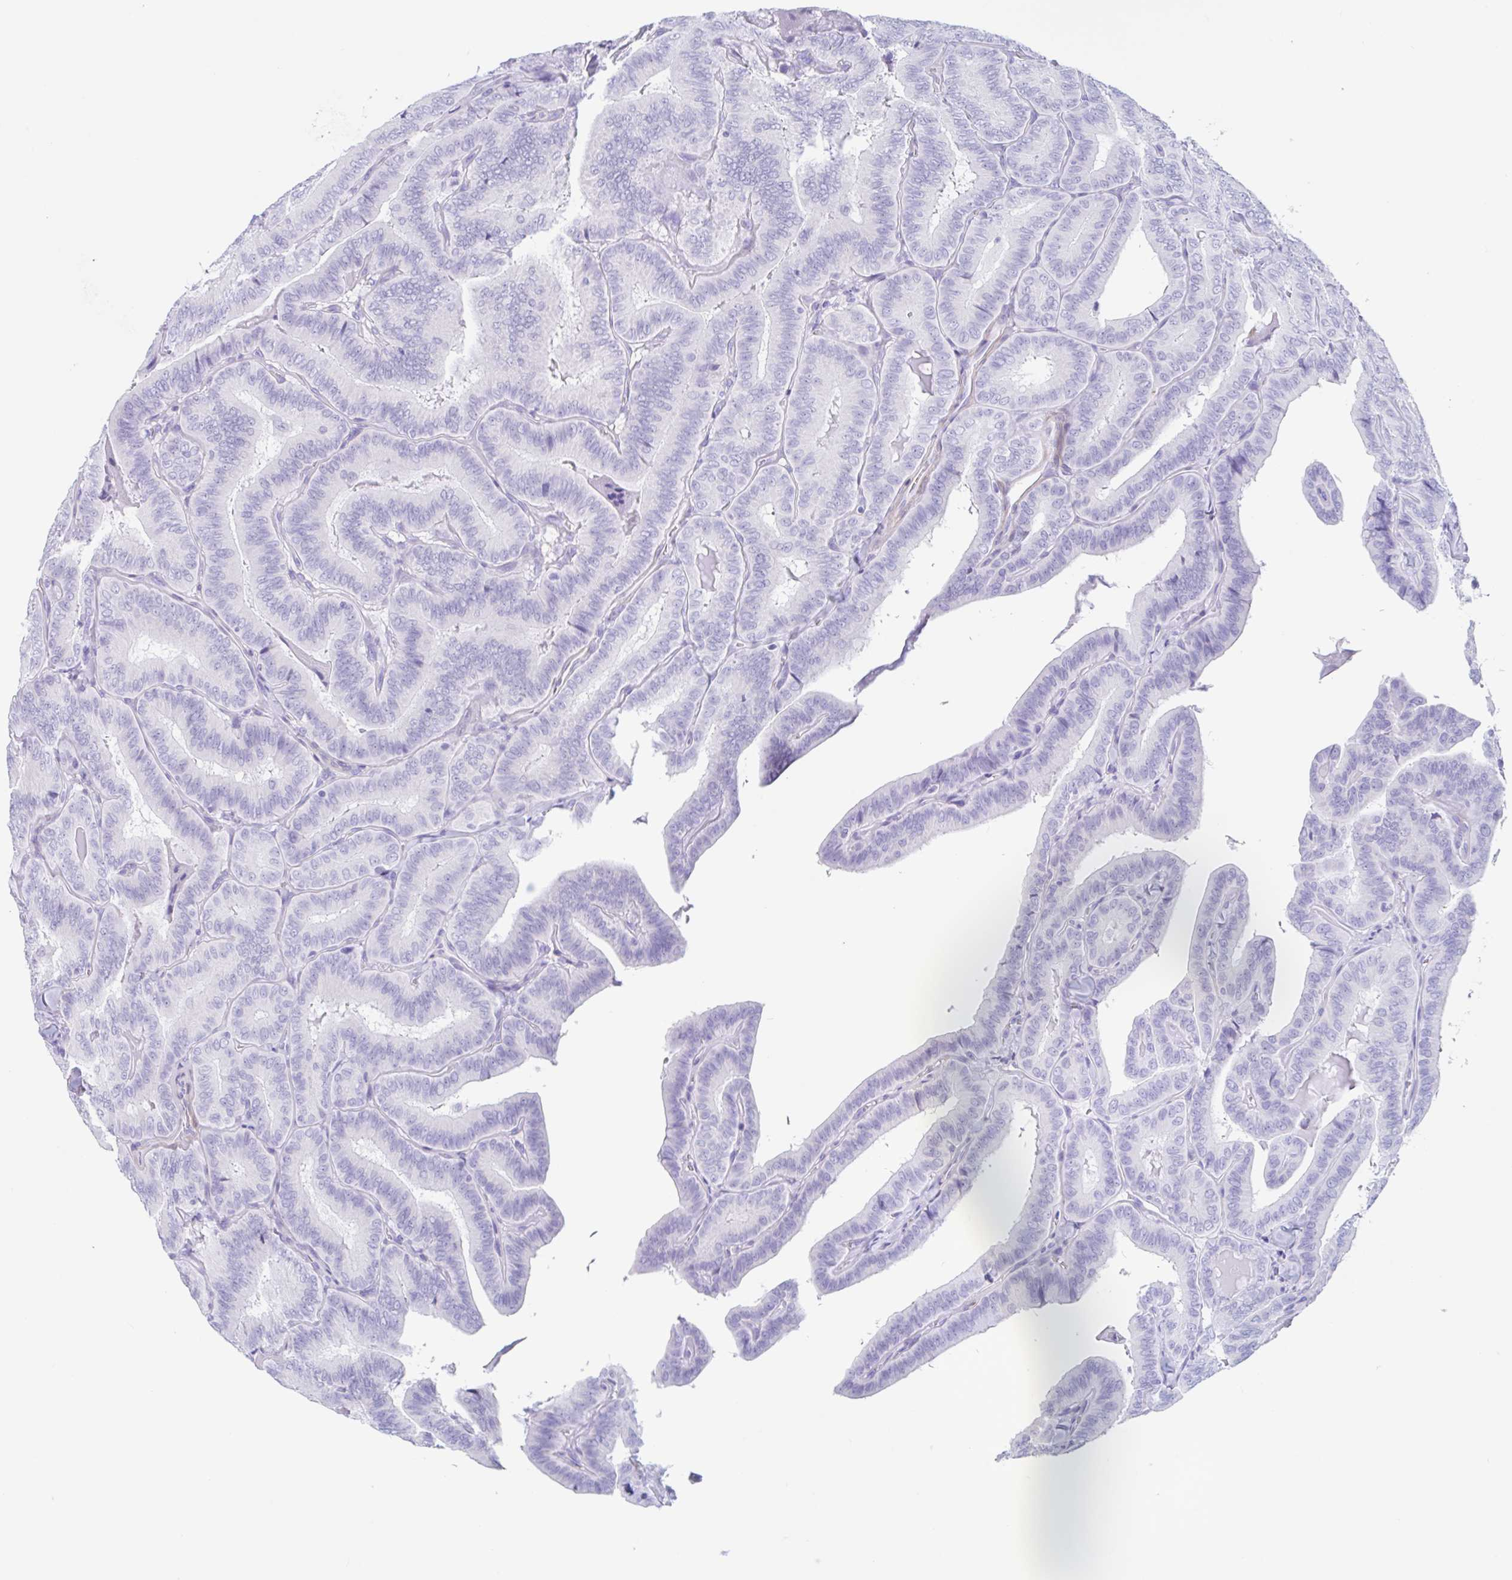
{"staining": {"intensity": "negative", "quantity": "none", "location": "none"}, "tissue": "thyroid cancer", "cell_type": "Tumor cells", "image_type": "cancer", "snomed": [{"axis": "morphology", "description": "Papillary adenocarcinoma, NOS"}, {"axis": "topography", "description": "Thyroid gland"}], "caption": "A high-resolution photomicrograph shows IHC staining of thyroid cancer (papillary adenocarcinoma), which reveals no significant expression in tumor cells.", "gene": "TAS2R41", "patient": {"sex": "male", "age": 61}}